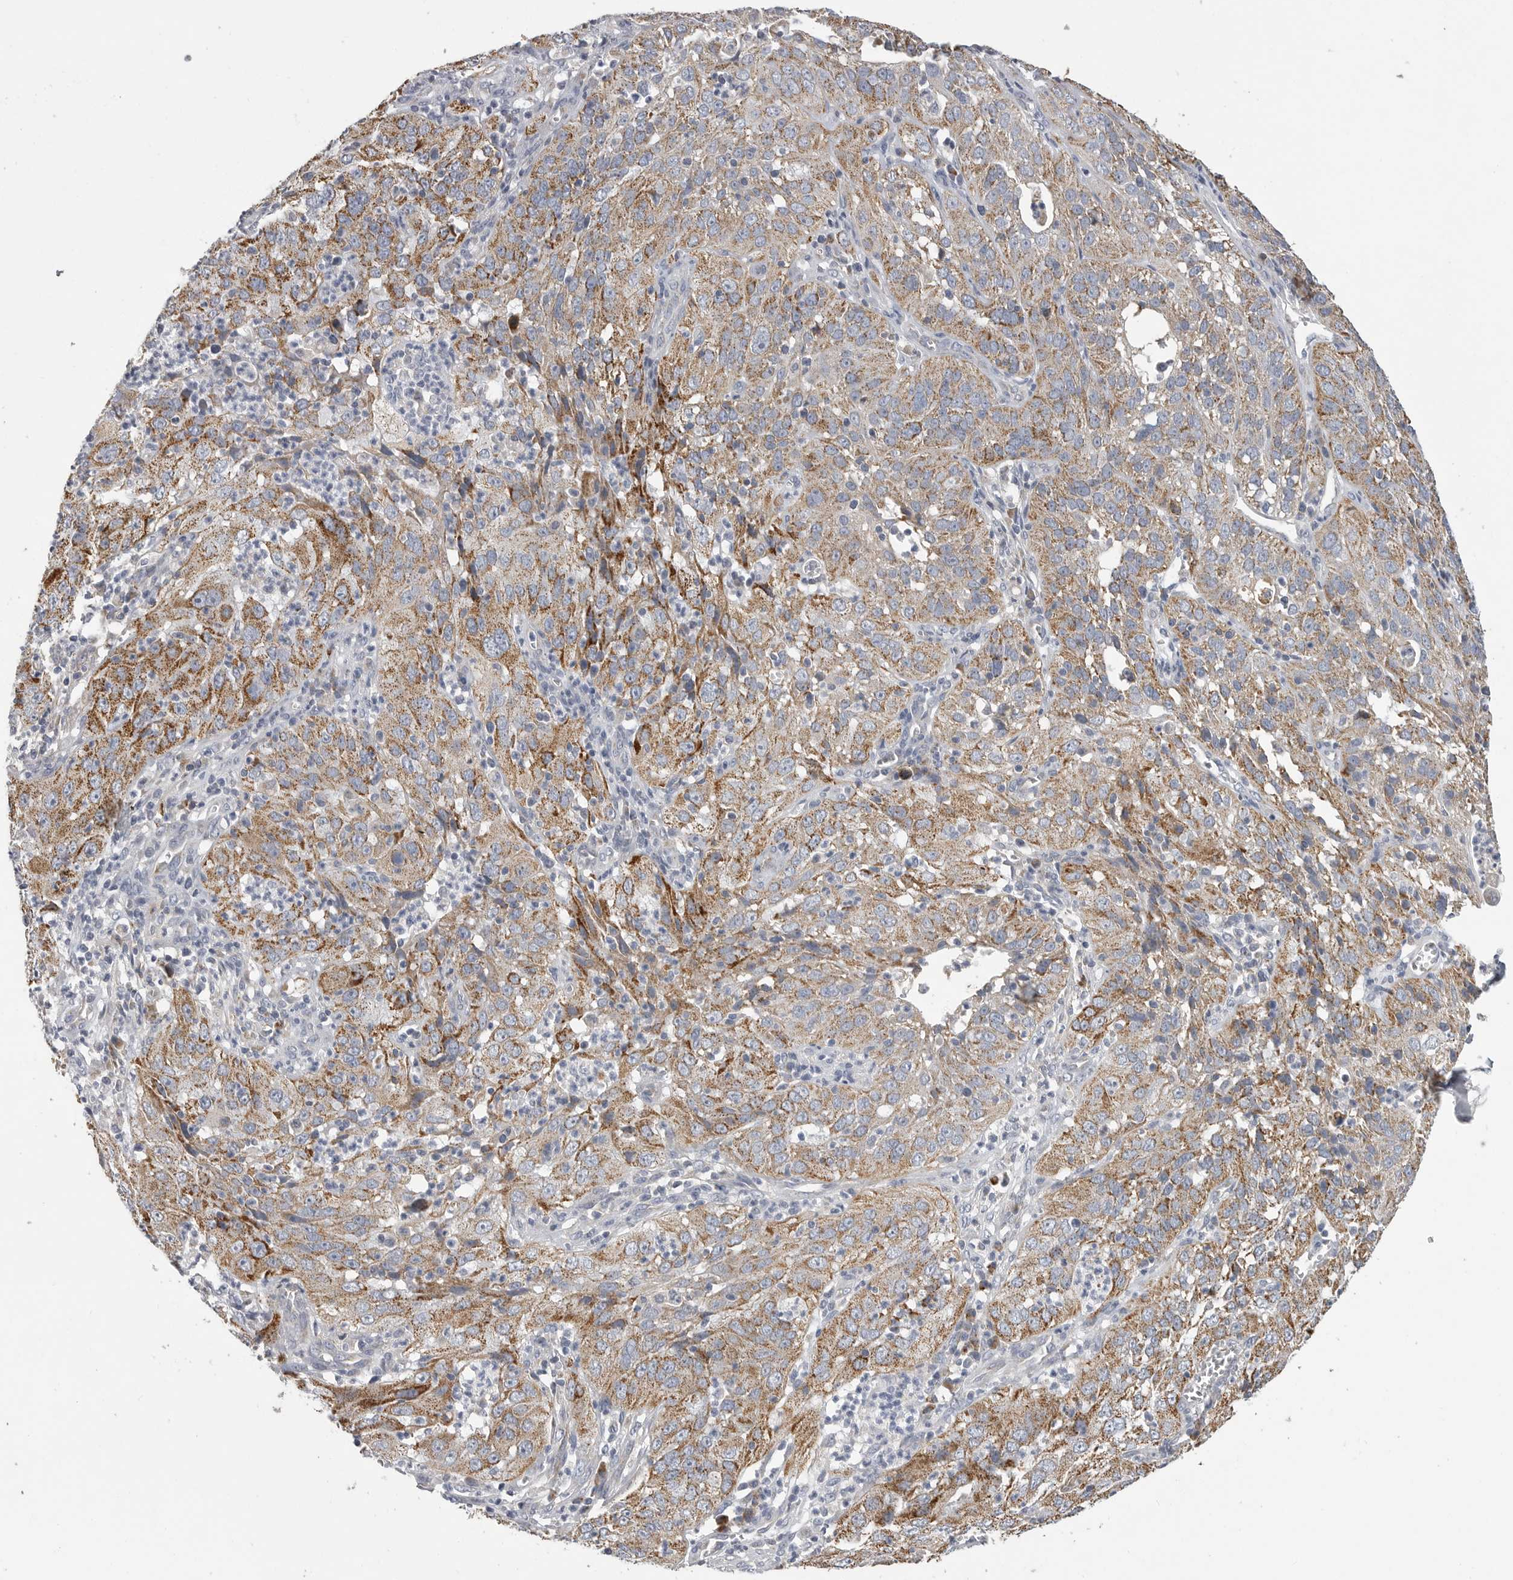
{"staining": {"intensity": "moderate", "quantity": ">75%", "location": "cytoplasmic/membranous"}, "tissue": "cervical cancer", "cell_type": "Tumor cells", "image_type": "cancer", "snomed": [{"axis": "morphology", "description": "Squamous cell carcinoma, NOS"}, {"axis": "topography", "description": "Cervix"}], "caption": "An immunohistochemistry (IHC) micrograph of tumor tissue is shown. Protein staining in brown labels moderate cytoplasmic/membranous positivity in cervical squamous cell carcinoma within tumor cells. Using DAB (3,3'-diaminobenzidine) (brown) and hematoxylin (blue) stains, captured at high magnification using brightfield microscopy.", "gene": "SDC3", "patient": {"sex": "female", "age": 32}}